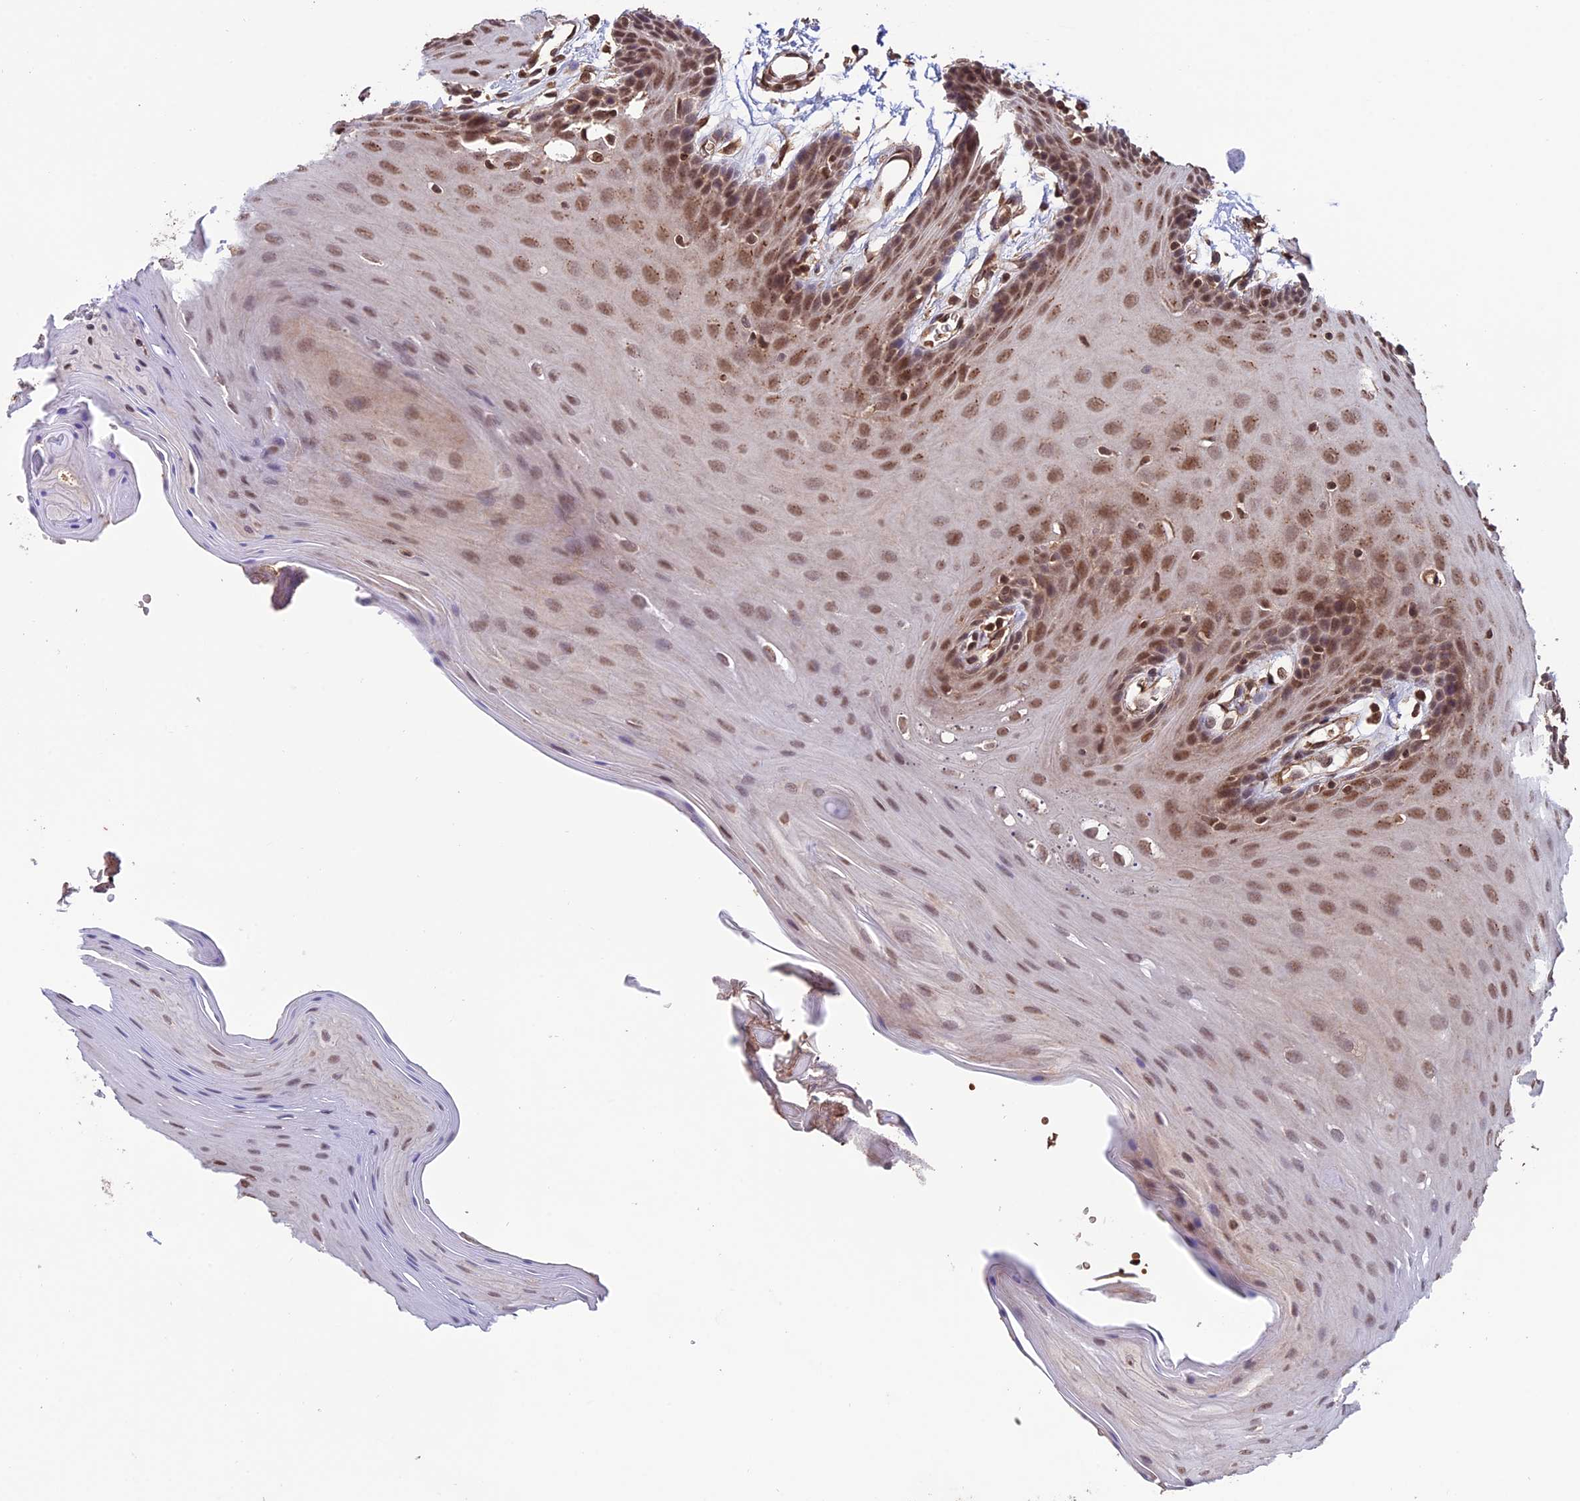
{"staining": {"intensity": "moderate", "quantity": ">75%", "location": "nuclear"}, "tissue": "oral mucosa", "cell_type": "Squamous epithelial cells", "image_type": "normal", "snomed": [{"axis": "morphology", "description": "Normal tissue, NOS"}, {"axis": "morphology", "description": "Squamous cell carcinoma, NOS"}, {"axis": "topography", "description": "Skeletal muscle"}, {"axis": "topography", "description": "Oral tissue"}, {"axis": "topography", "description": "Salivary gland"}, {"axis": "topography", "description": "Head-Neck"}], "caption": "Immunohistochemical staining of unremarkable oral mucosa reveals medium levels of moderate nuclear staining in about >75% of squamous epithelial cells. The staining was performed using DAB (3,3'-diaminobenzidine), with brown indicating positive protein expression. Nuclei are stained blue with hematoxylin.", "gene": "CABIN1", "patient": {"sex": "male", "age": 54}}